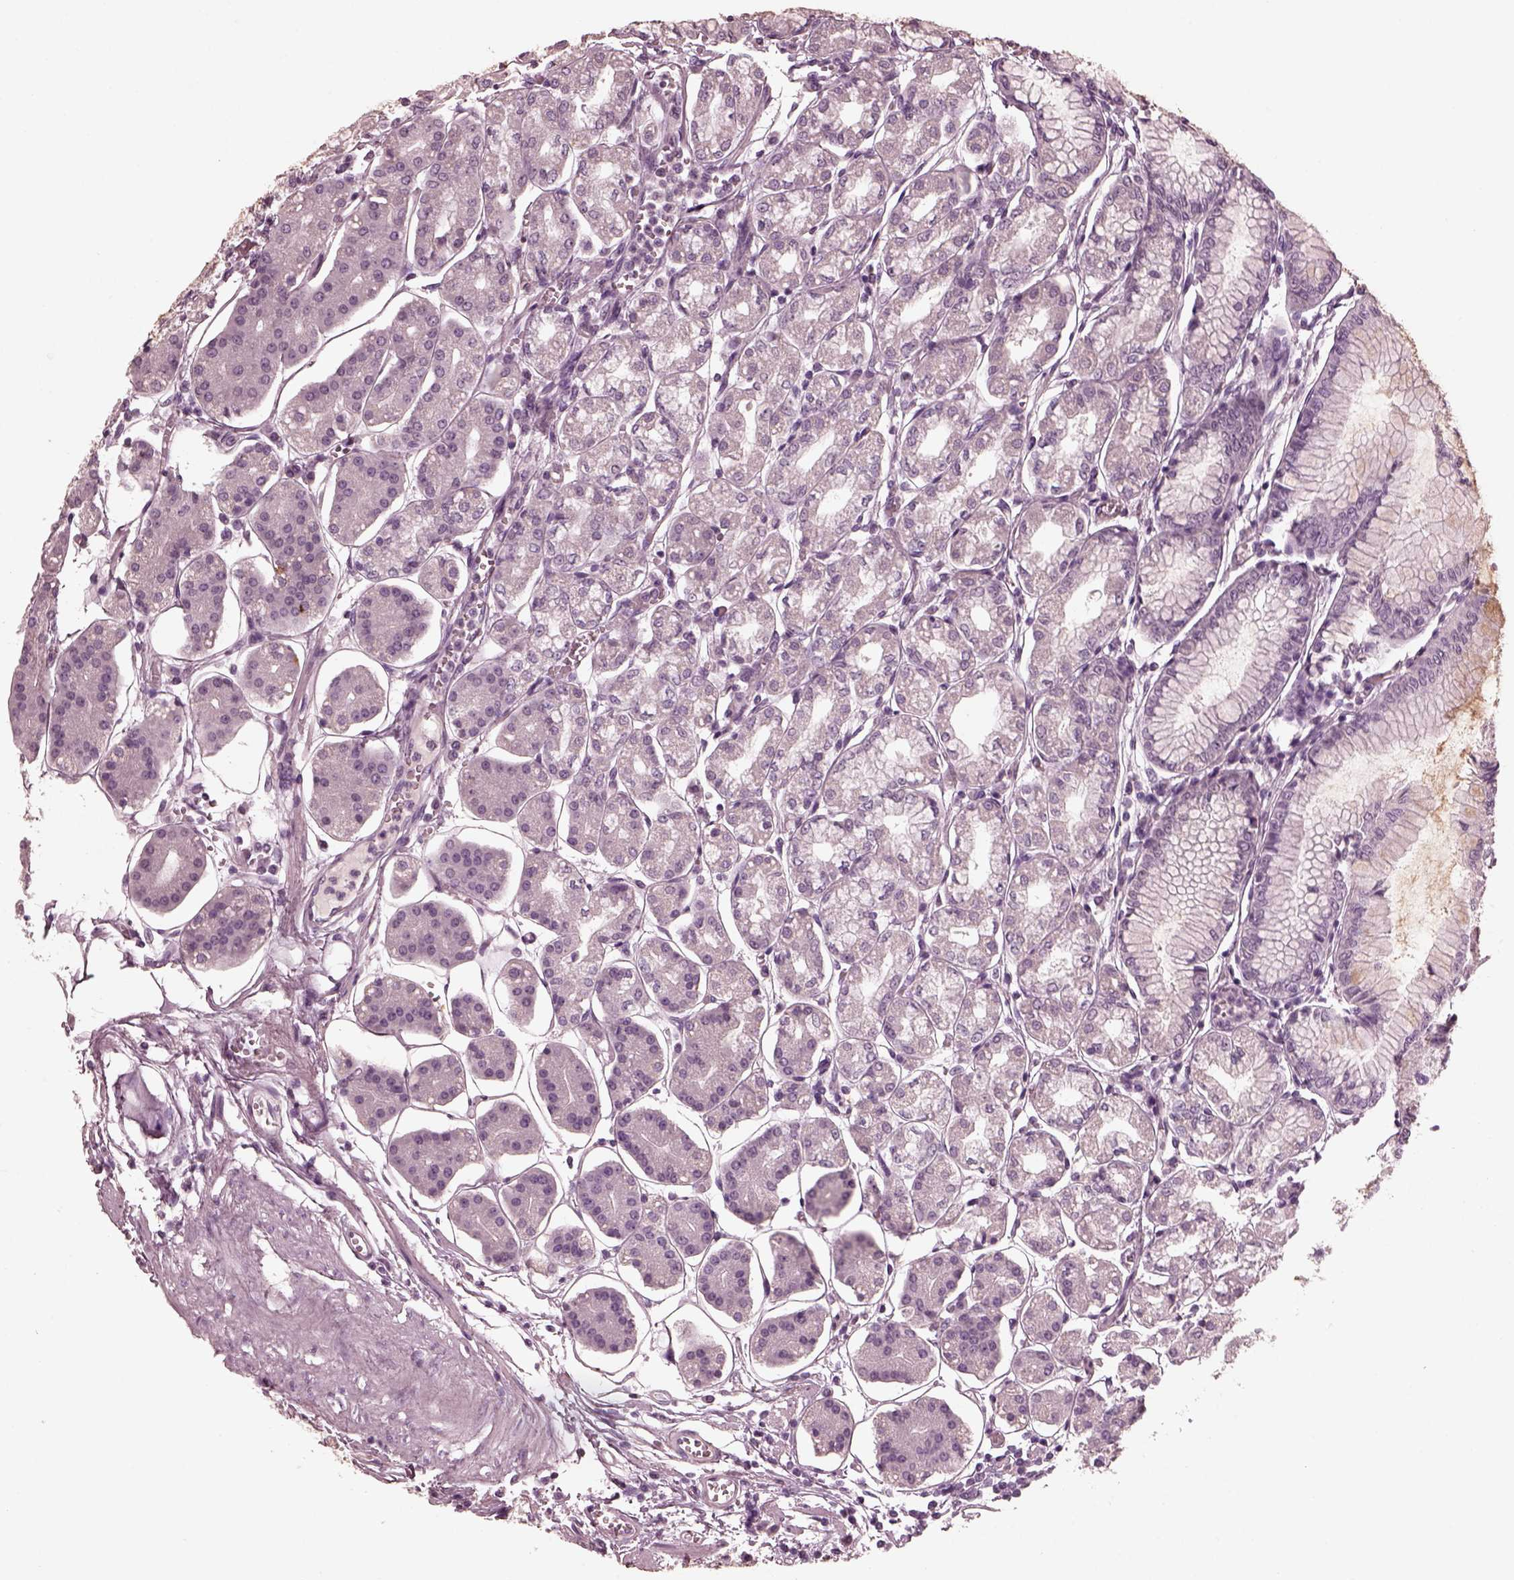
{"staining": {"intensity": "negative", "quantity": "none", "location": "none"}, "tissue": "stomach", "cell_type": "Glandular cells", "image_type": "normal", "snomed": [{"axis": "morphology", "description": "Normal tissue, NOS"}, {"axis": "topography", "description": "Skeletal muscle"}, {"axis": "topography", "description": "Stomach"}], "caption": "A photomicrograph of stomach stained for a protein exhibits no brown staining in glandular cells.", "gene": "CGA", "patient": {"sex": "female", "age": 57}}